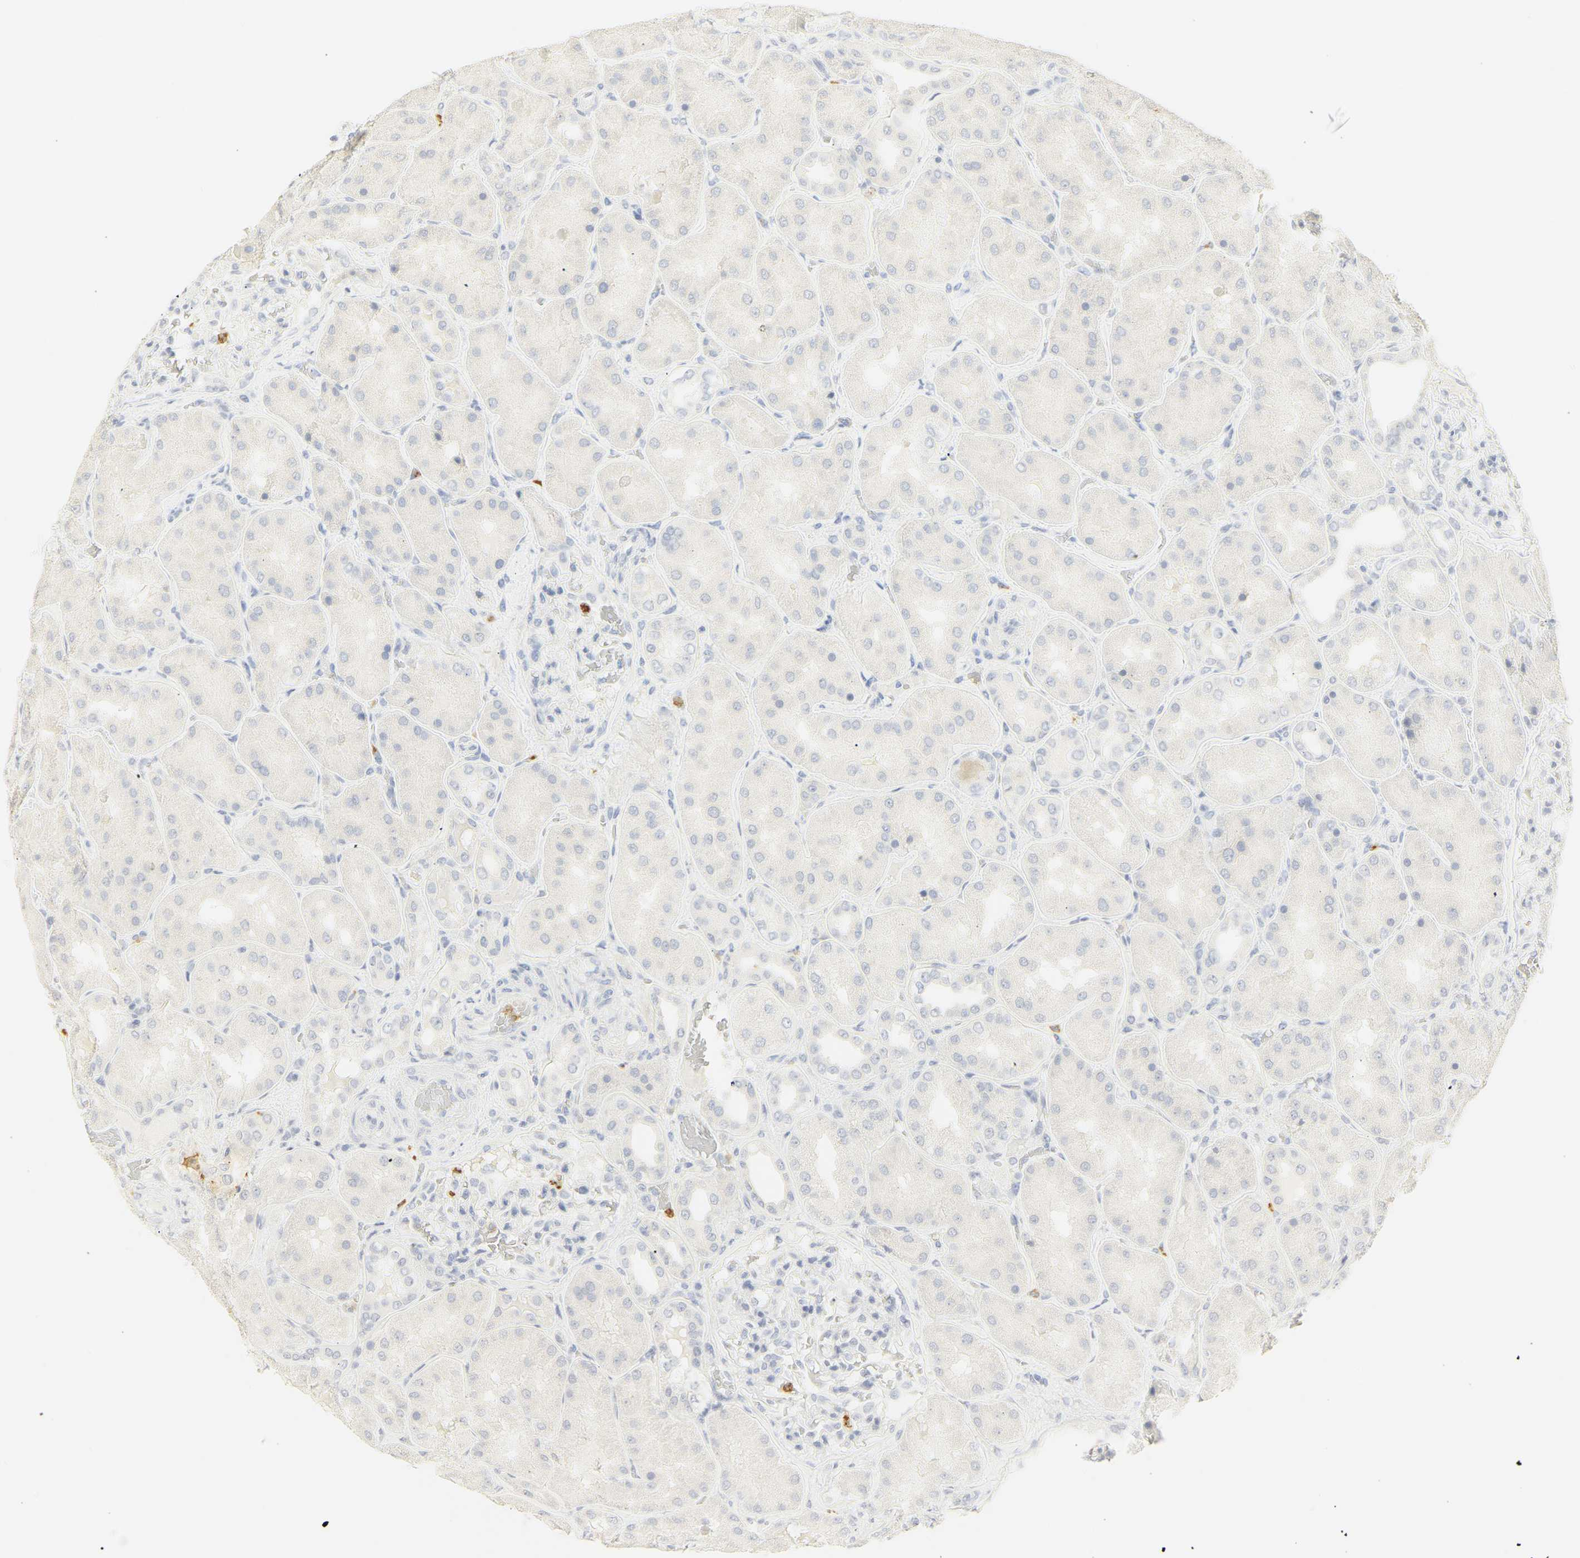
{"staining": {"intensity": "negative", "quantity": "none", "location": "none"}, "tissue": "kidney", "cell_type": "Cells in glomeruli", "image_type": "normal", "snomed": [{"axis": "morphology", "description": "Normal tissue, NOS"}, {"axis": "topography", "description": "Kidney"}], "caption": "Immunohistochemistry (IHC) of benign kidney exhibits no positivity in cells in glomeruli. Brightfield microscopy of immunohistochemistry stained with DAB (brown) and hematoxylin (blue), captured at high magnification.", "gene": "MPO", "patient": {"sex": "female", "age": 56}}